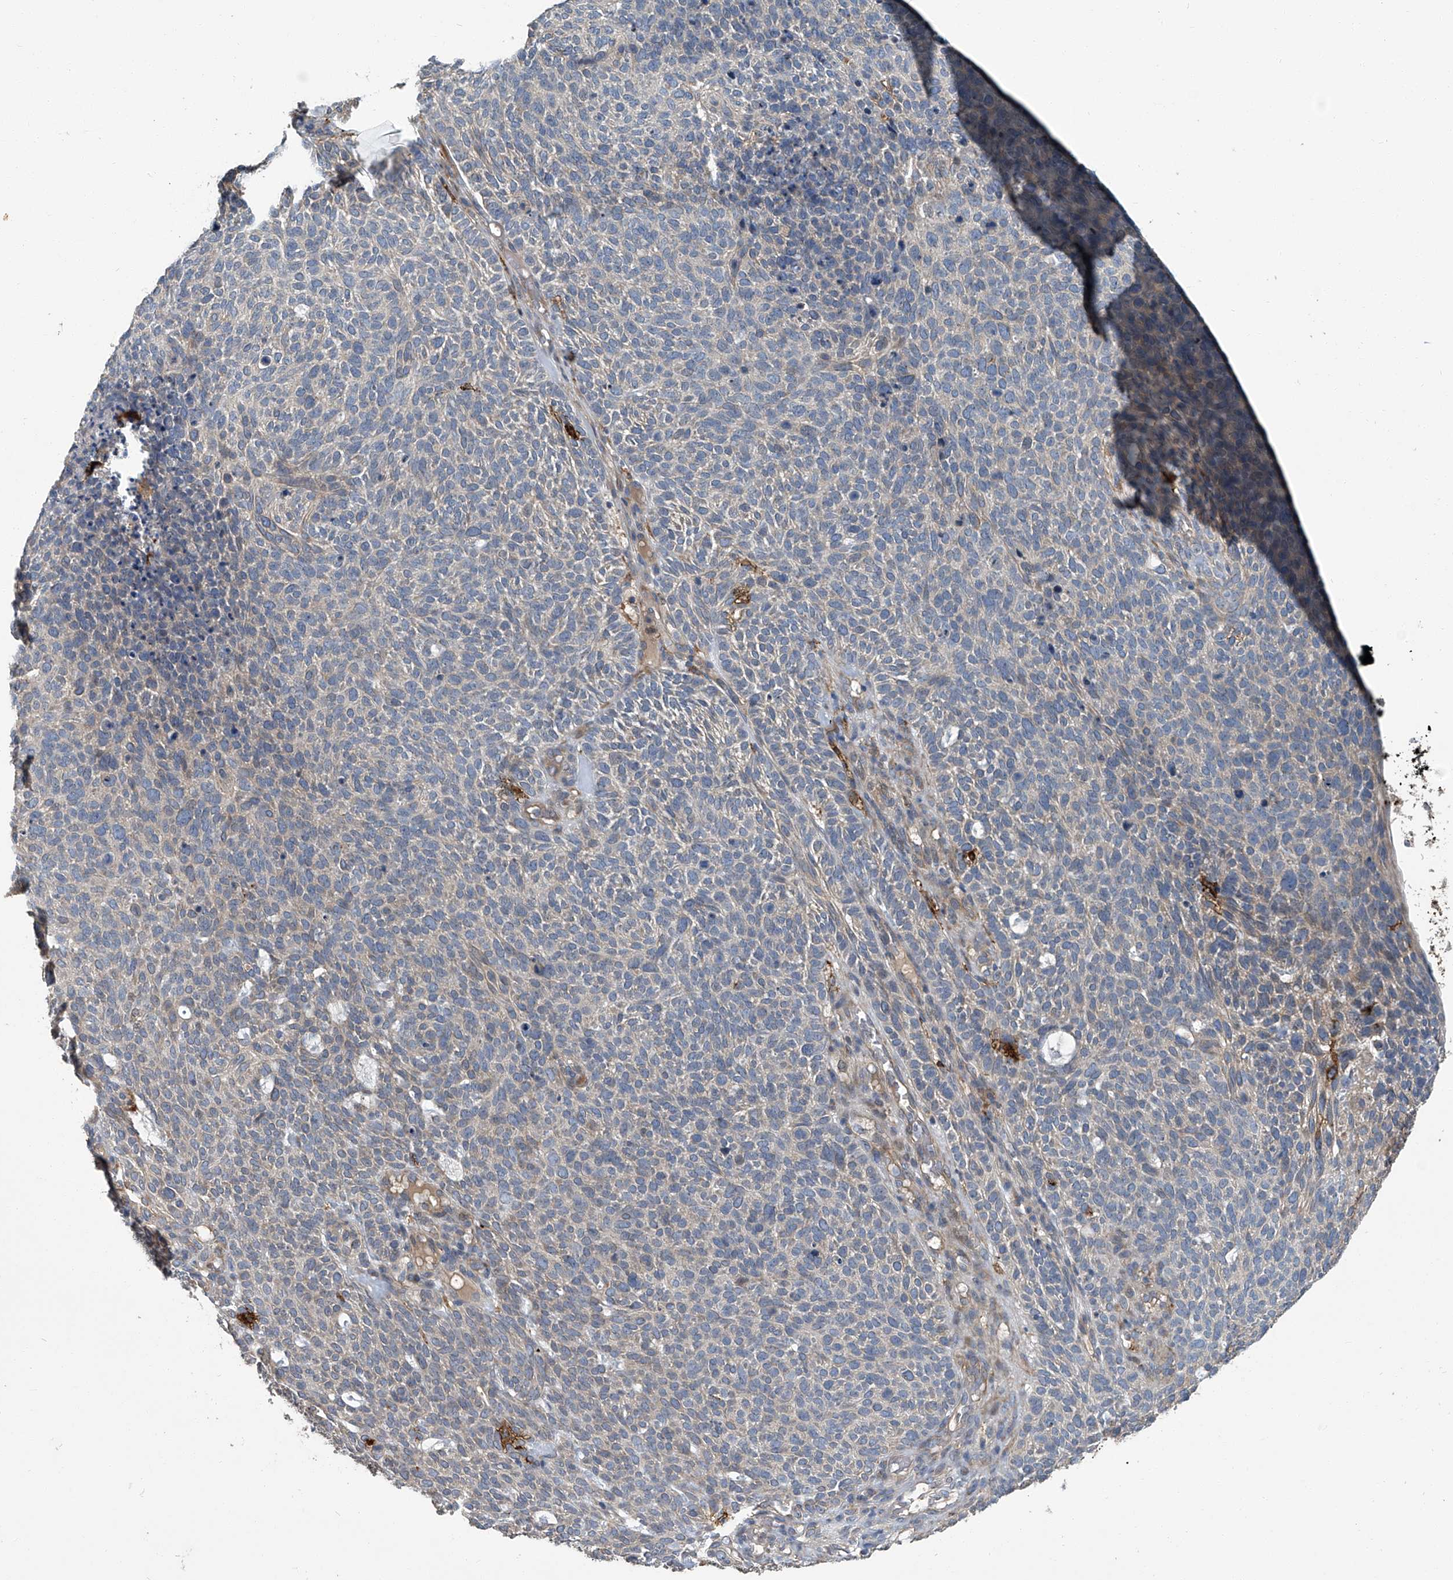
{"staining": {"intensity": "negative", "quantity": "none", "location": "none"}, "tissue": "skin cancer", "cell_type": "Tumor cells", "image_type": "cancer", "snomed": [{"axis": "morphology", "description": "Squamous cell carcinoma, NOS"}, {"axis": "topography", "description": "Skin"}], "caption": "Immunohistochemical staining of skin cancer demonstrates no significant positivity in tumor cells.", "gene": "FAM167A", "patient": {"sex": "female", "age": 90}}